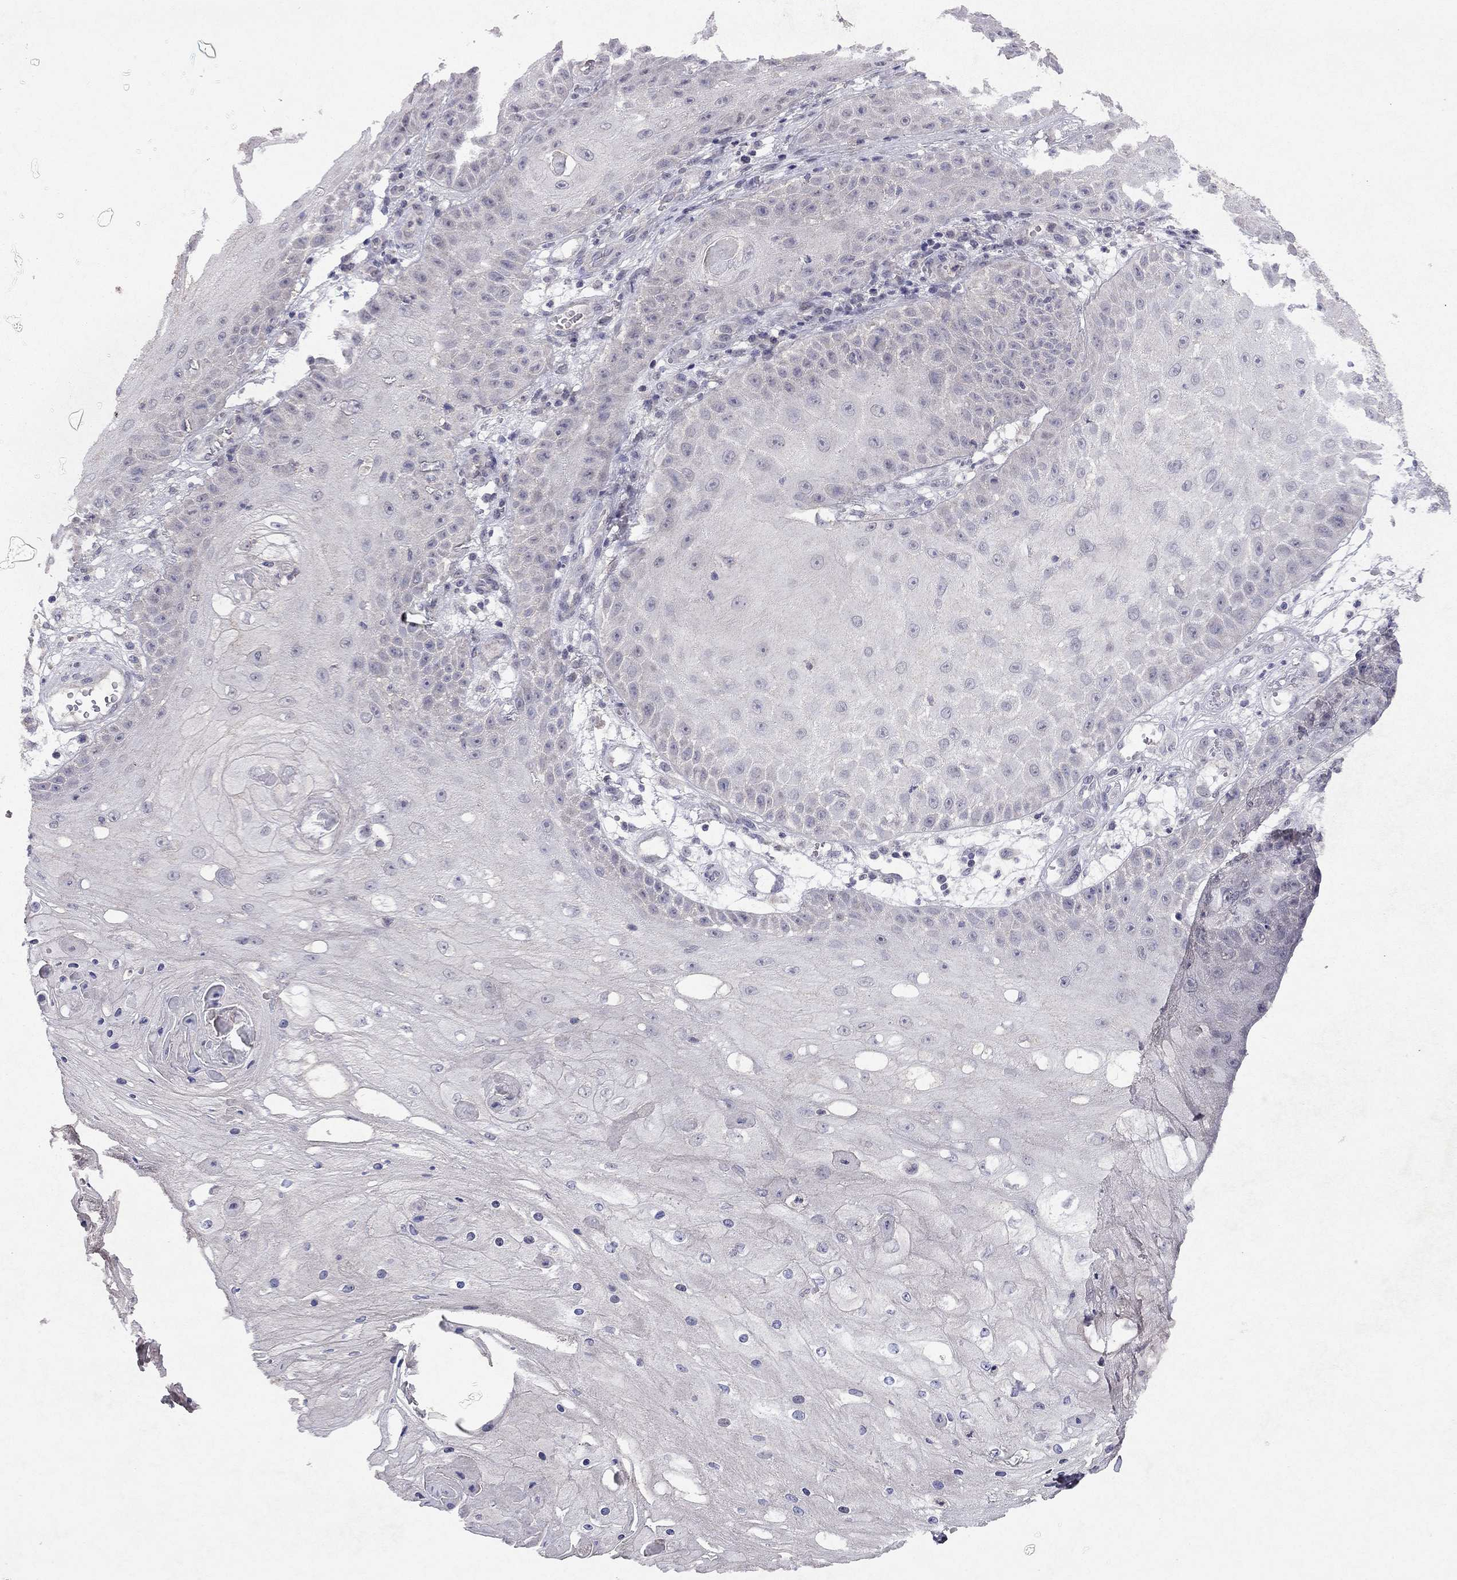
{"staining": {"intensity": "negative", "quantity": "none", "location": "none"}, "tissue": "skin cancer", "cell_type": "Tumor cells", "image_type": "cancer", "snomed": [{"axis": "morphology", "description": "Squamous cell carcinoma, NOS"}, {"axis": "topography", "description": "Skin"}], "caption": "Photomicrograph shows no significant protein positivity in tumor cells of skin squamous cell carcinoma. Nuclei are stained in blue.", "gene": "ESR2", "patient": {"sex": "male", "age": 70}}